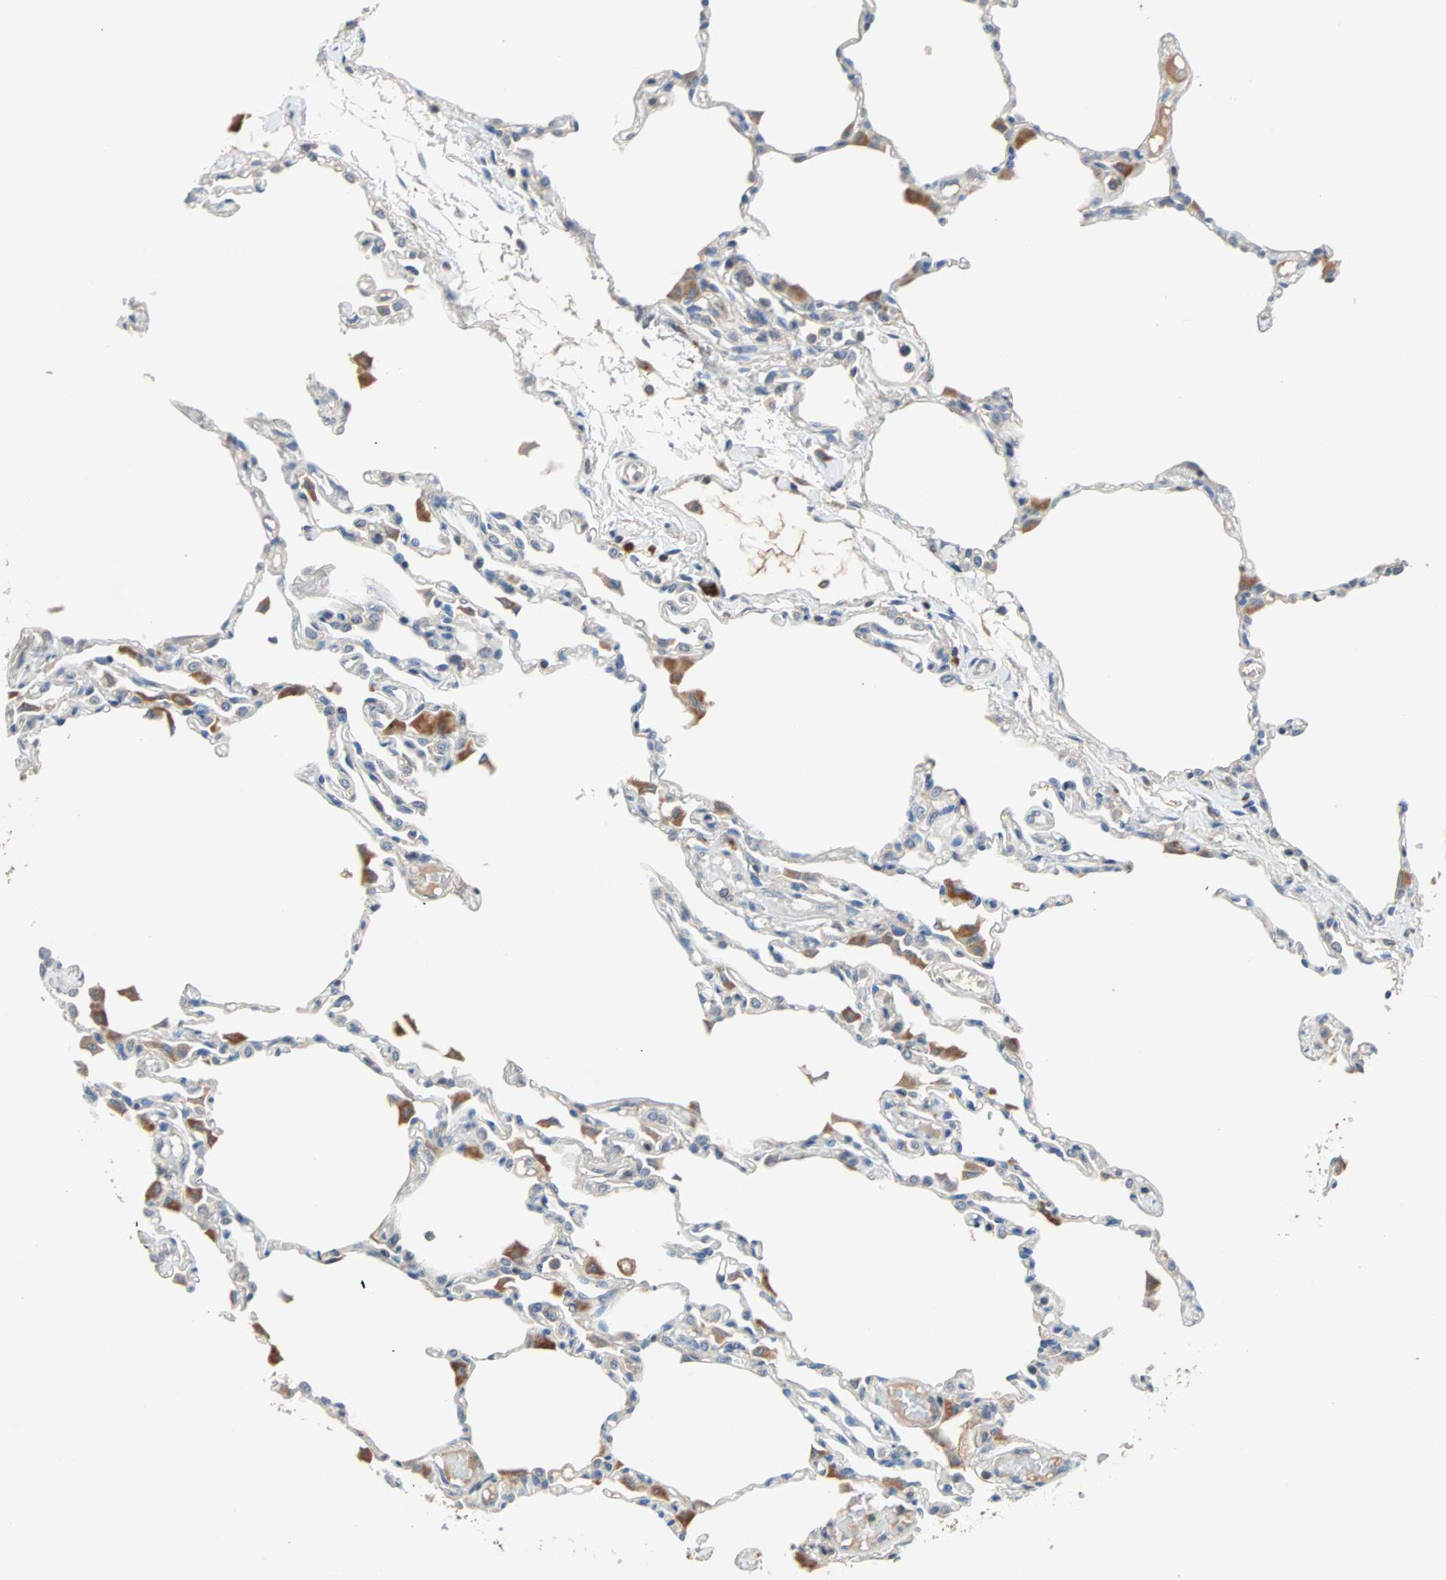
{"staining": {"intensity": "negative", "quantity": "none", "location": "none"}, "tissue": "lung", "cell_type": "Alveolar cells", "image_type": "normal", "snomed": [{"axis": "morphology", "description": "Normal tissue, NOS"}, {"axis": "topography", "description": "Lung"}], "caption": "Immunohistochemical staining of benign lung reveals no significant expression in alveolar cells.", "gene": "MAP4K1", "patient": {"sex": "female", "age": 49}}